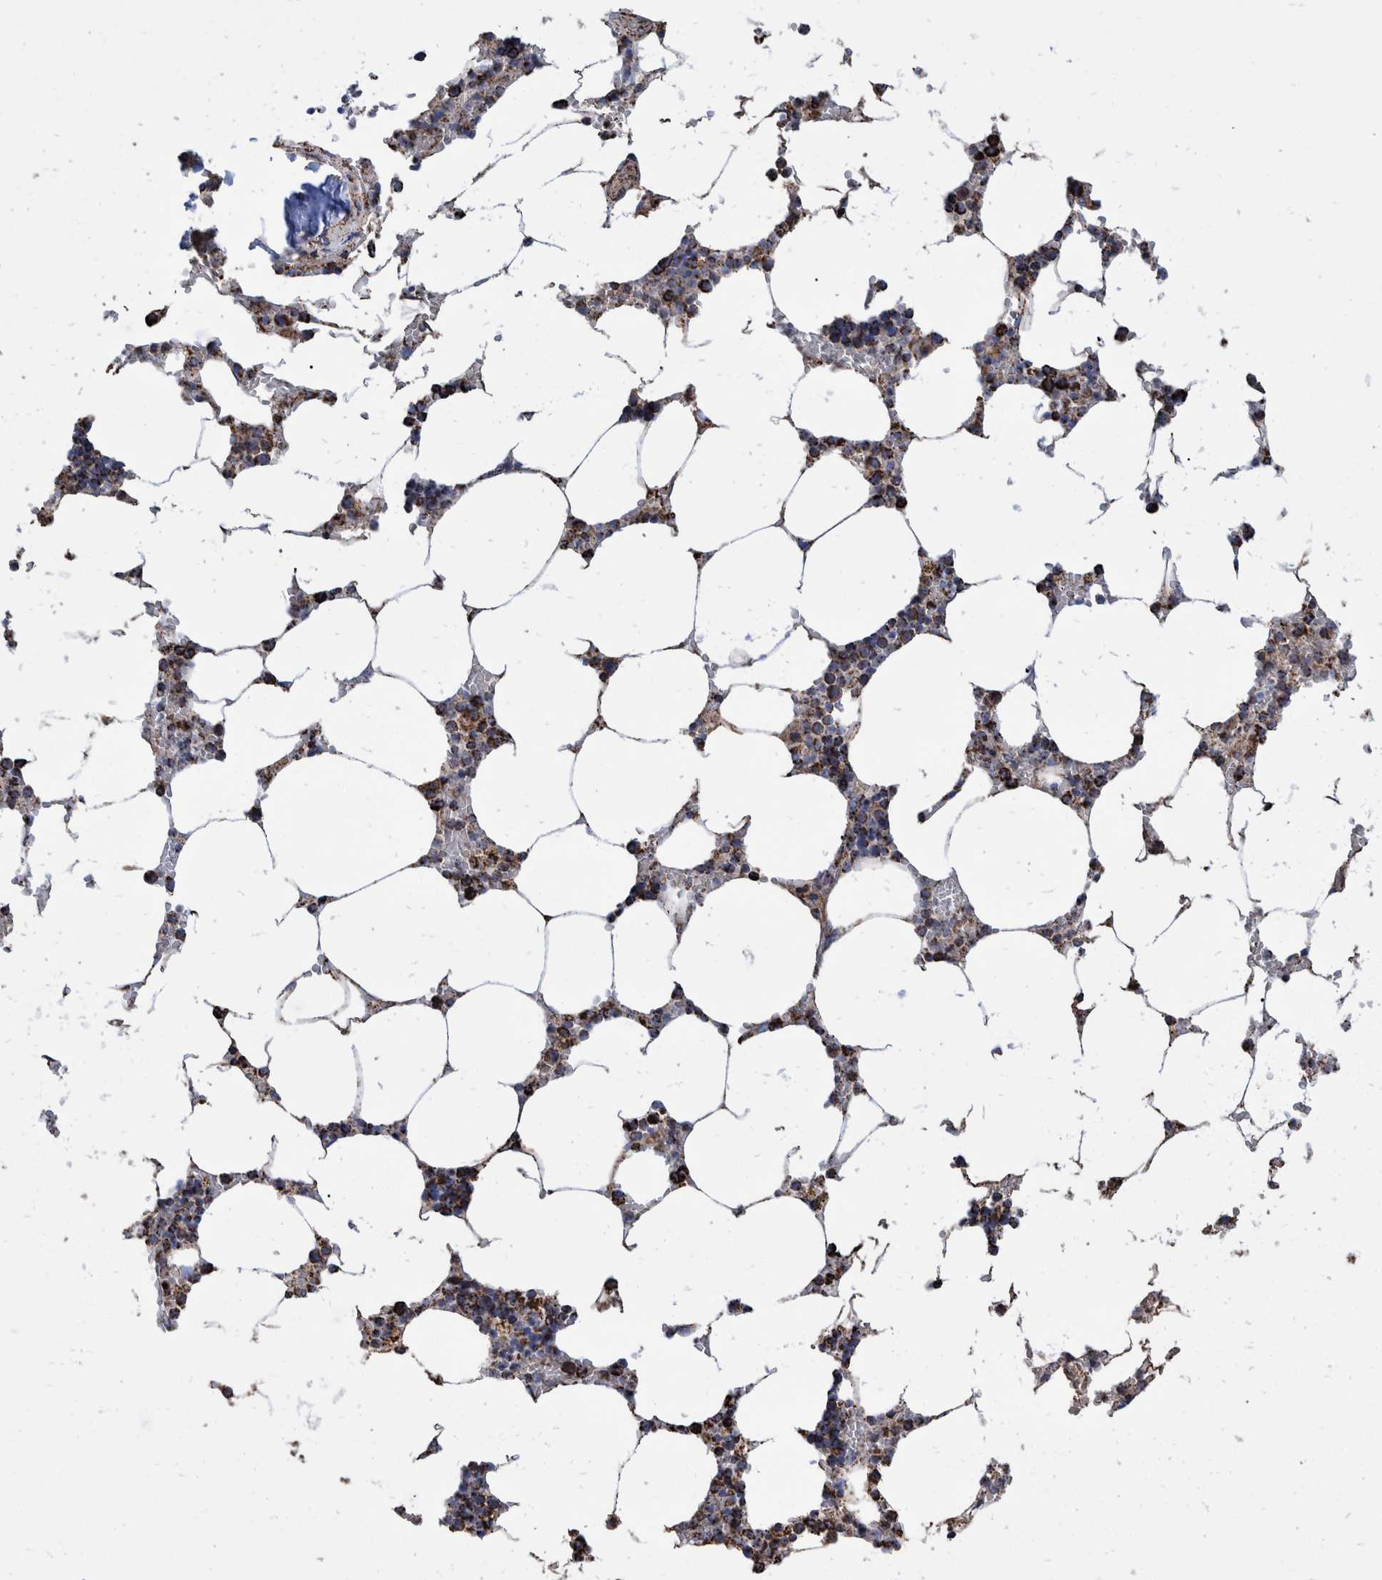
{"staining": {"intensity": "strong", "quantity": "25%-75%", "location": "cytoplasmic/membranous"}, "tissue": "bone marrow", "cell_type": "Hematopoietic cells", "image_type": "normal", "snomed": [{"axis": "morphology", "description": "Normal tissue, NOS"}, {"axis": "topography", "description": "Bone marrow"}], "caption": "A brown stain labels strong cytoplasmic/membranous expression of a protein in hematopoietic cells of normal human bone marrow. Nuclei are stained in blue.", "gene": "VPS26C", "patient": {"sex": "male", "age": 70}}